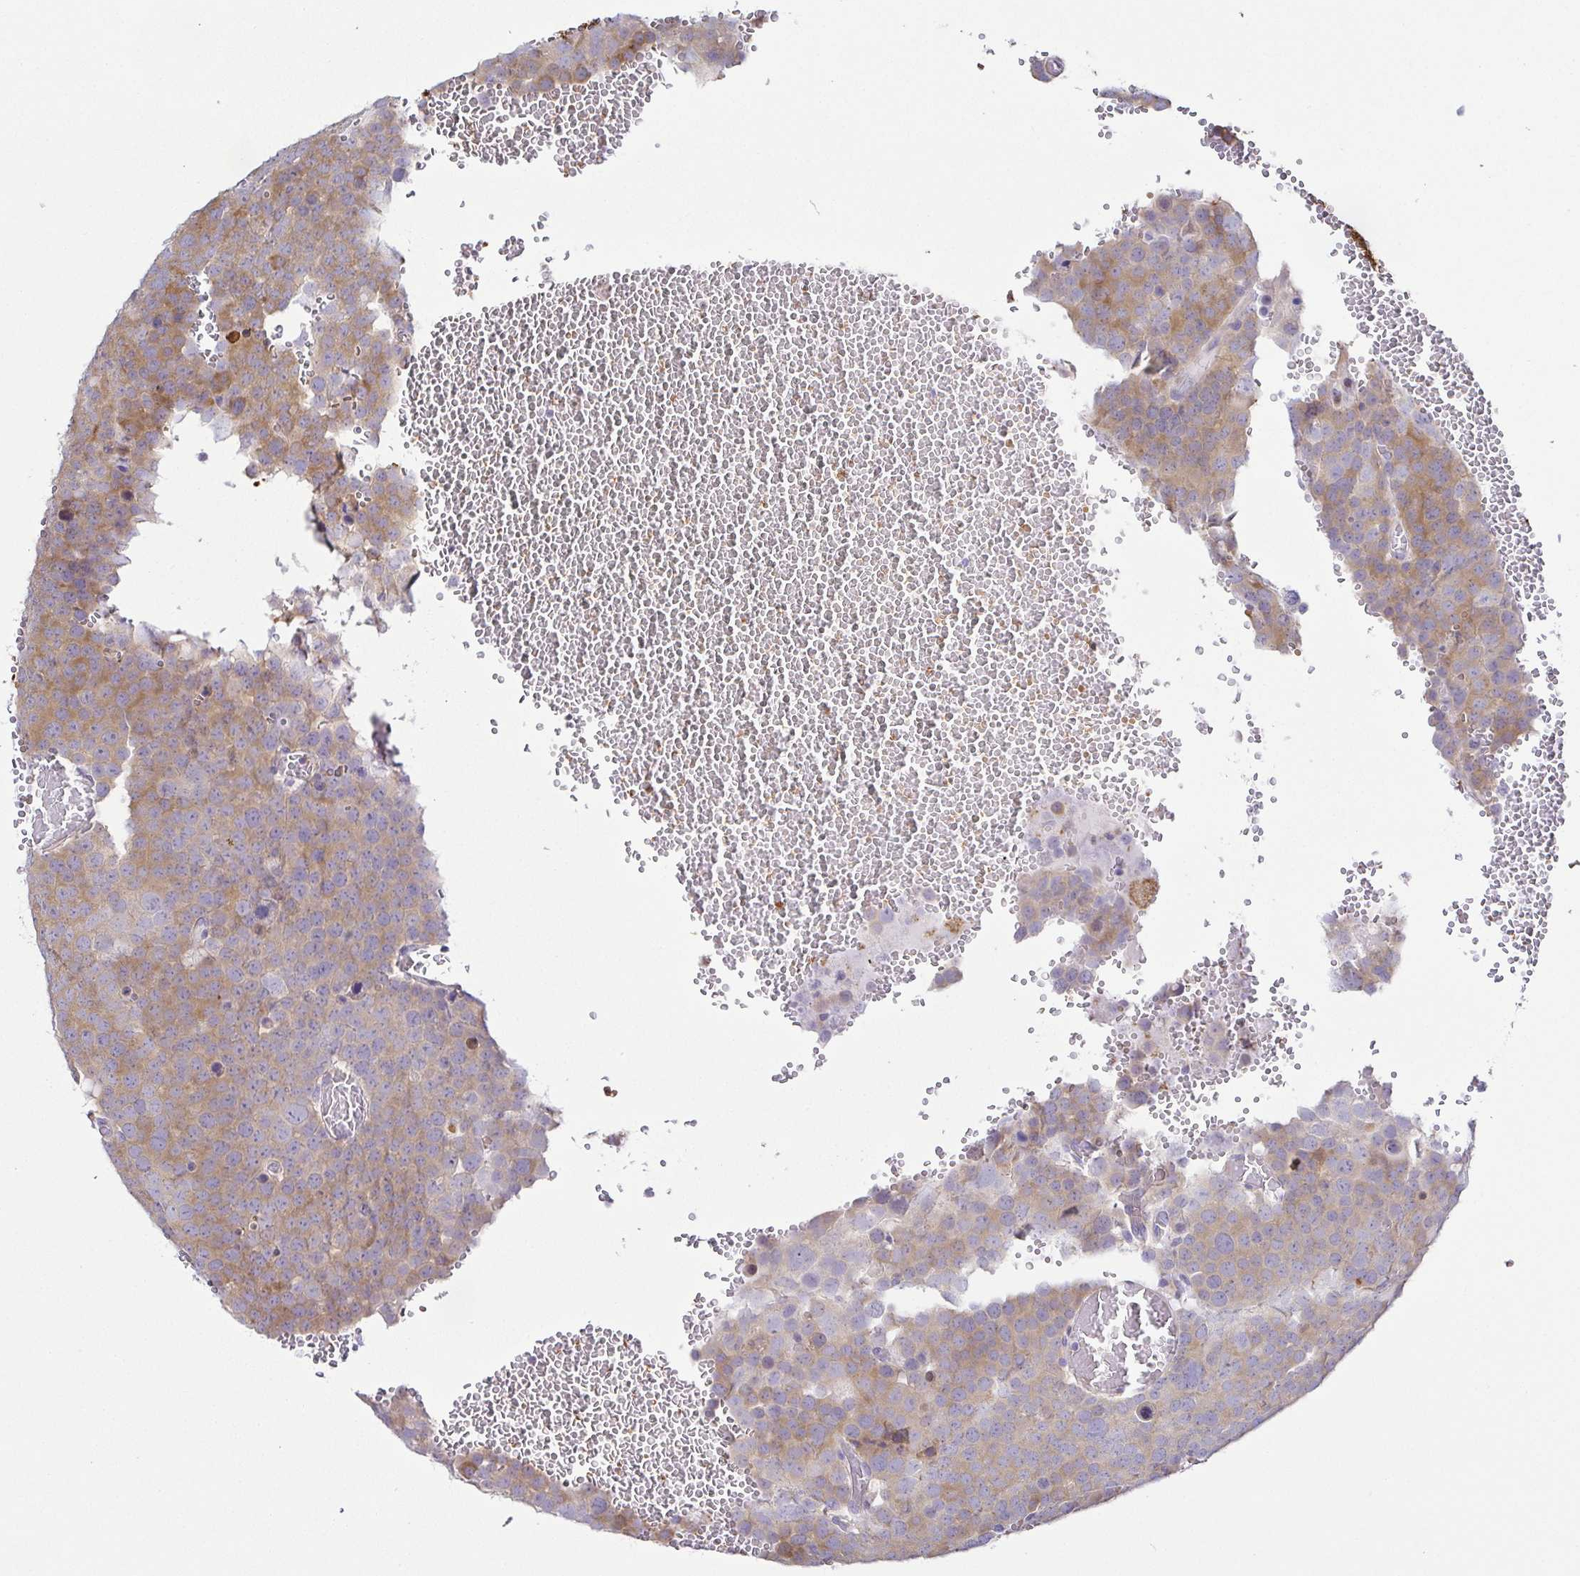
{"staining": {"intensity": "moderate", "quantity": ">75%", "location": "cytoplasmic/membranous"}, "tissue": "testis cancer", "cell_type": "Tumor cells", "image_type": "cancer", "snomed": [{"axis": "morphology", "description": "Seminoma, NOS"}, {"axis": "topography", "description": "Testis"}], "caption": "Immunohistochemistry (DAB (3,3'-diaminobenzidine)) staining of testis cancer shows moderate cytoplasmic/membranous protein staining in approximately >75% of tumor cells.", "gene": "FAM162B", "patient": {"sex": "male", "age": 71}}